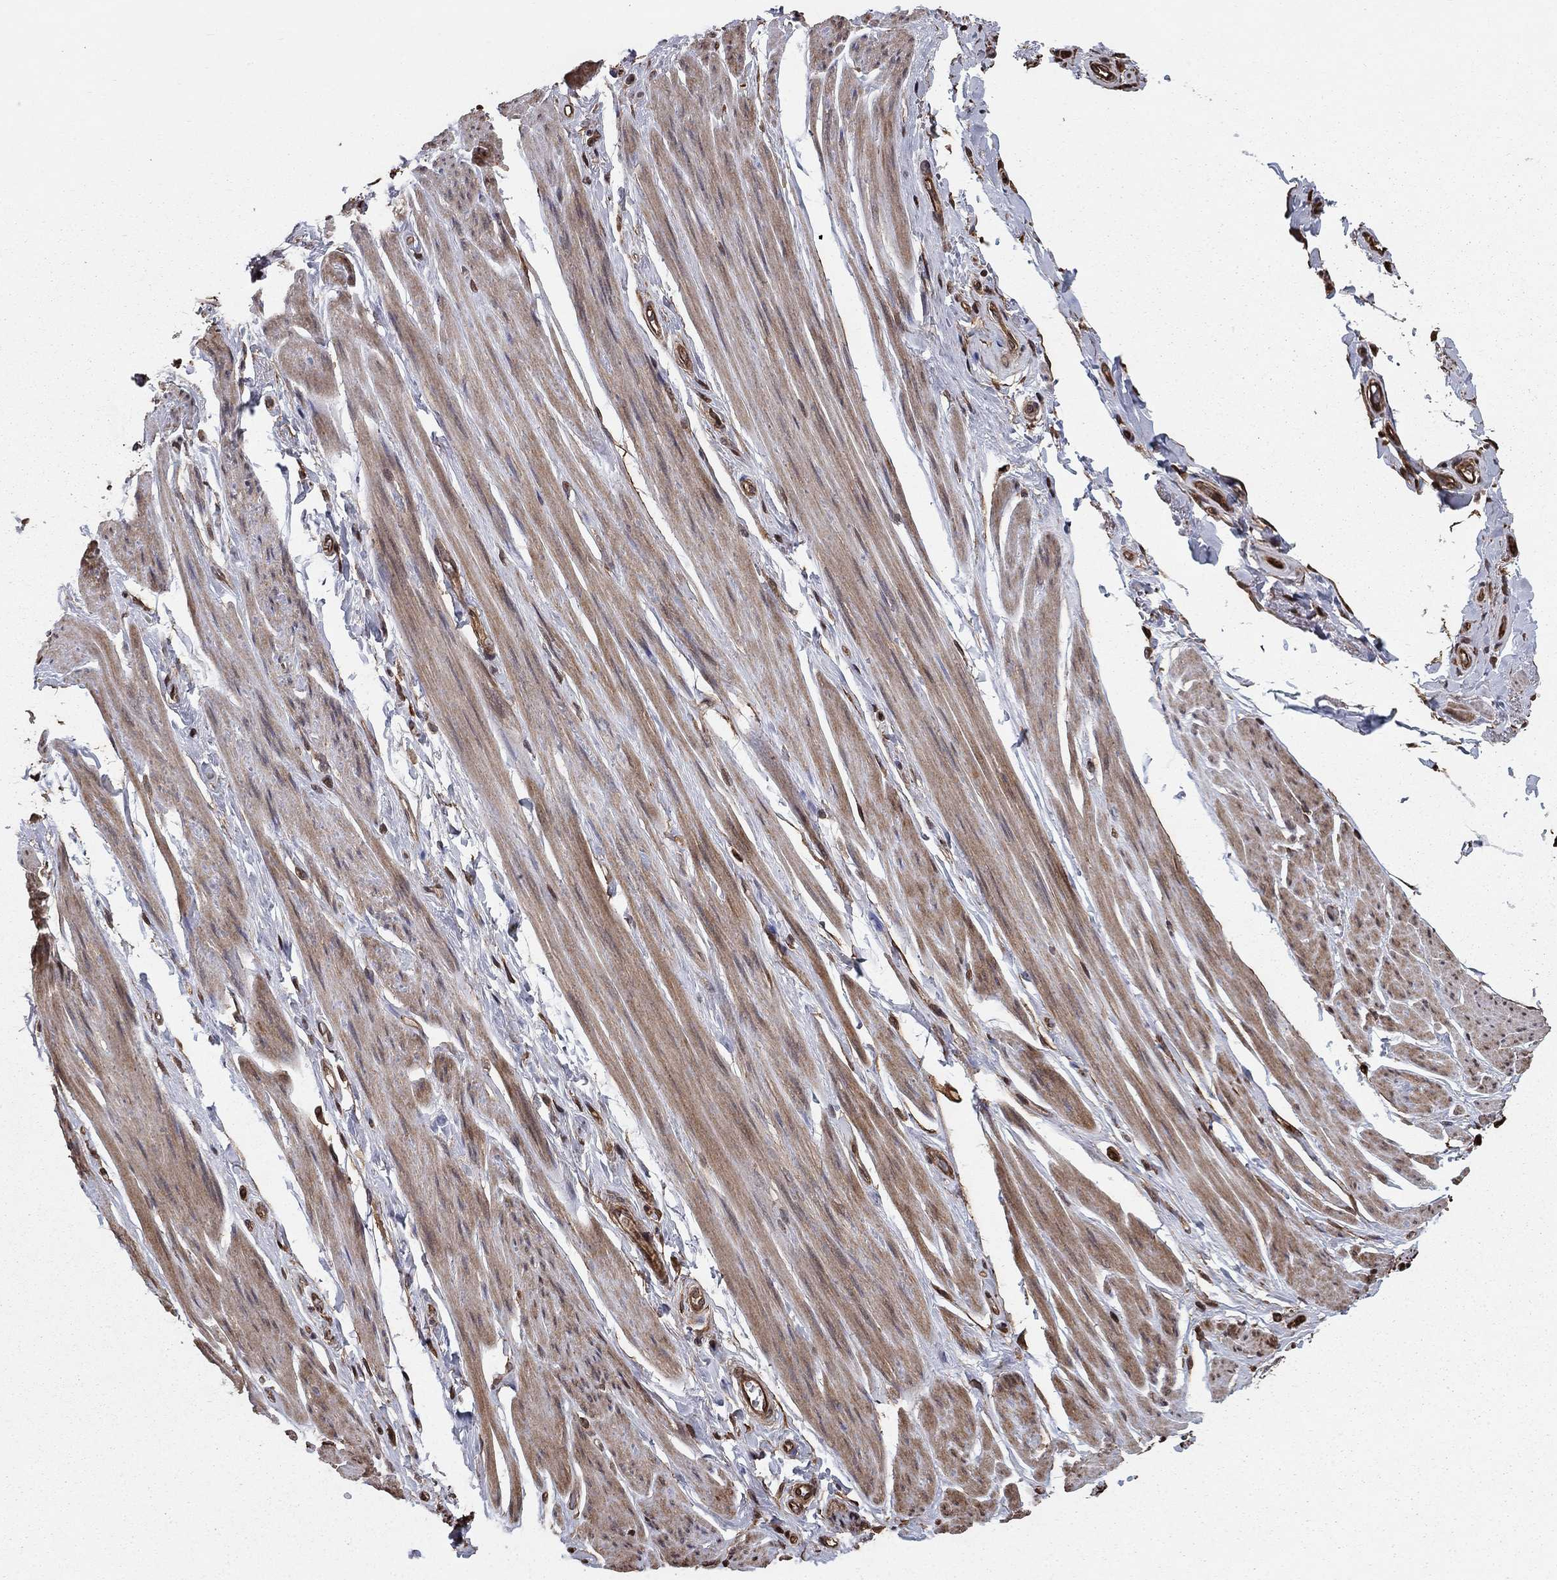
{"staining": {"intensity": "moderate", "quantity": "25%-75%", "location": "cytoplasmic/membranous"}, "tissue": "skeletal muscle", "cell_type": "Myocytes", "image_type": "normal", "snomed": [{"axis": "morphology", "description": "Normal tissue, NOS"}, {"axis": "topography", "description": "Skeletal muscle"}, {"axis": "topography", "description": "Anal"}, {"axis": "topography", "description": "Peripheral nerve tissue"}], "caption": "This photomicrograph displays IHC staining of normal human skeletal muscle, with medium moderate cytoplasmic/membranous staining in approximately 25%-75% of myocytes.", "gene": "GYG1", "patient": {"sex": "male", "age": 53}}